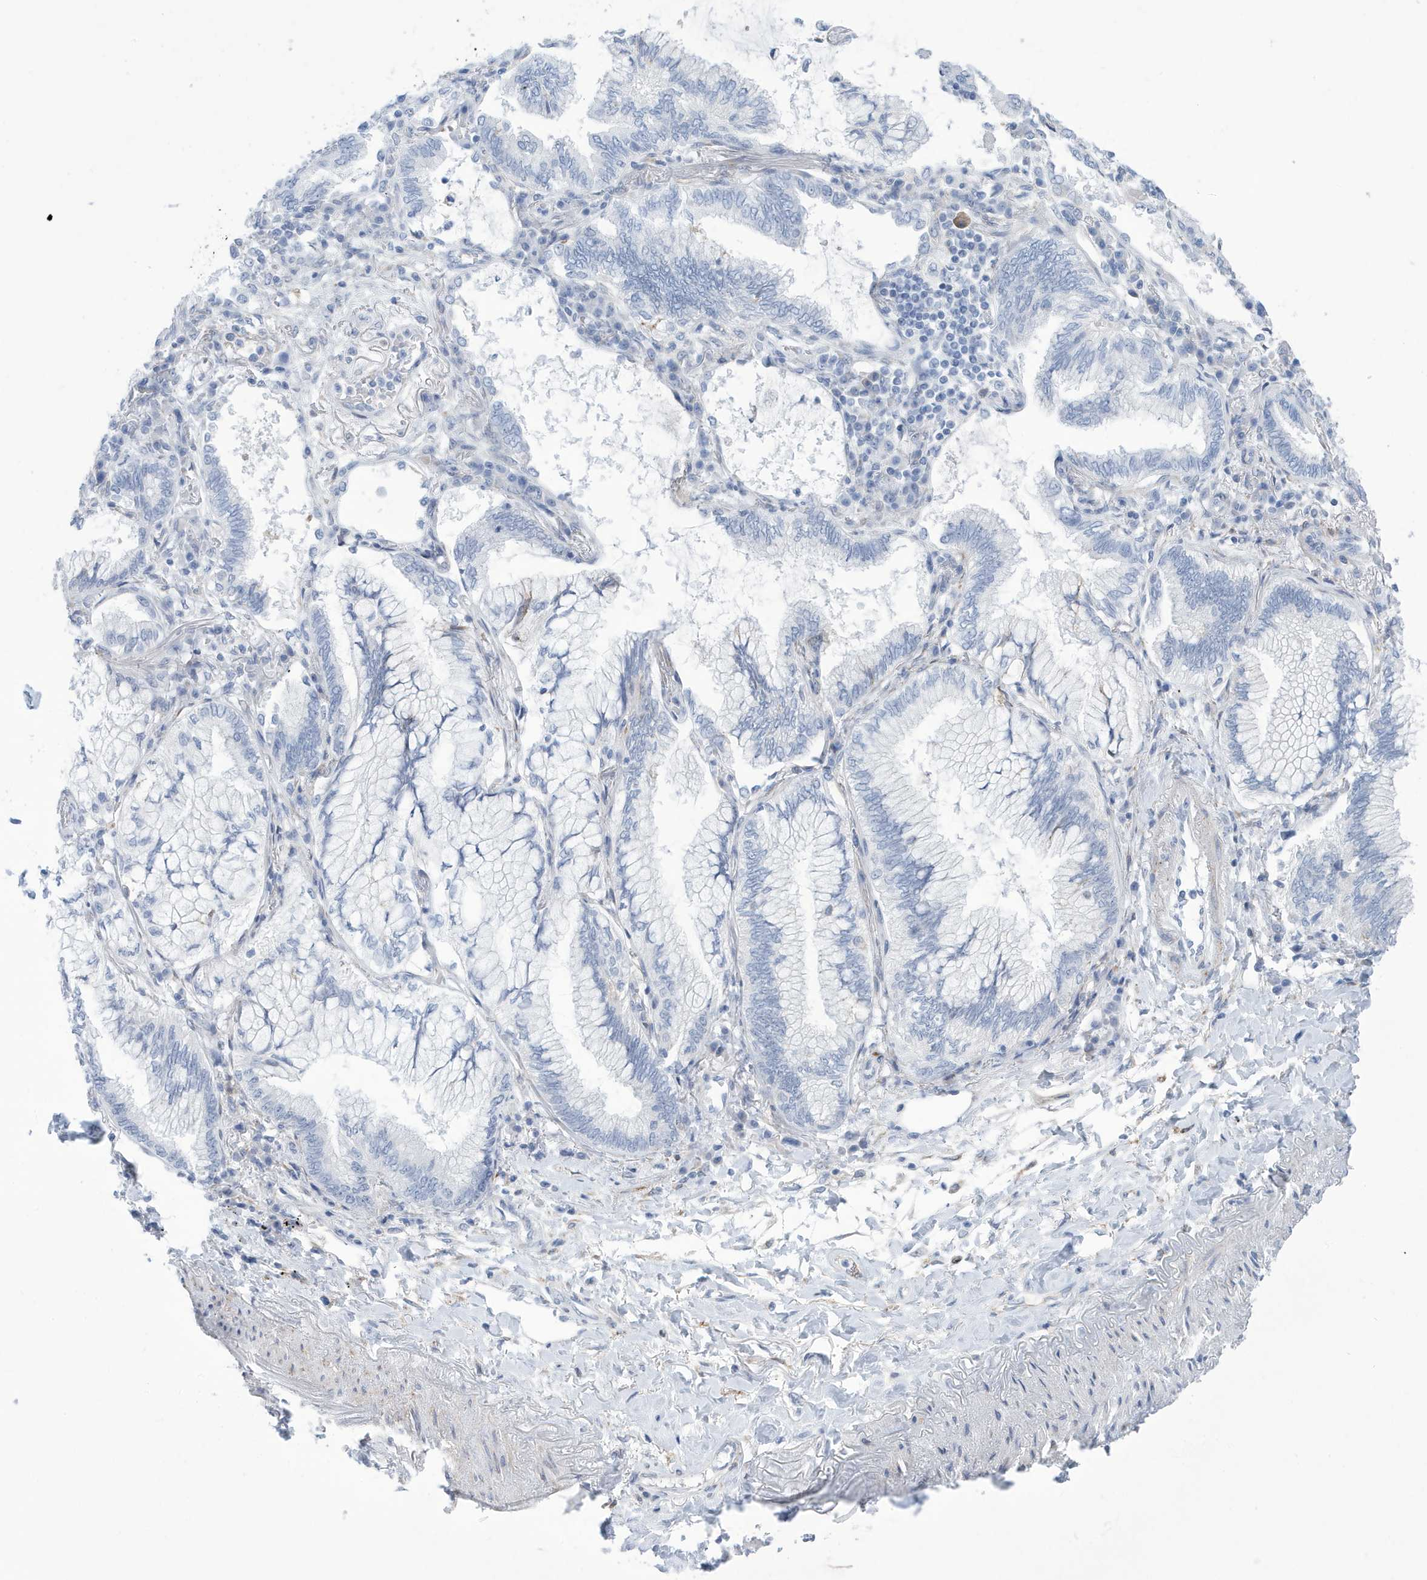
{"staining": {"intensity": "negative", "quantity": "none", "location": "none"}, "tissue": "lung cancer", "cell_type": "Tumor cells", "image_type": "cancer", "snomed": [{"axis": "morphology", "description": "Adenocarcinoma, NOS"}, {"axis": "topography", "description": "Lung"}], "caption": "The histopathology image reveals no significant expression in tumor cells of lung adenocarcinoma.", "gene": "SEMA3F", "patient": {"sex": "female", "age": 70}}